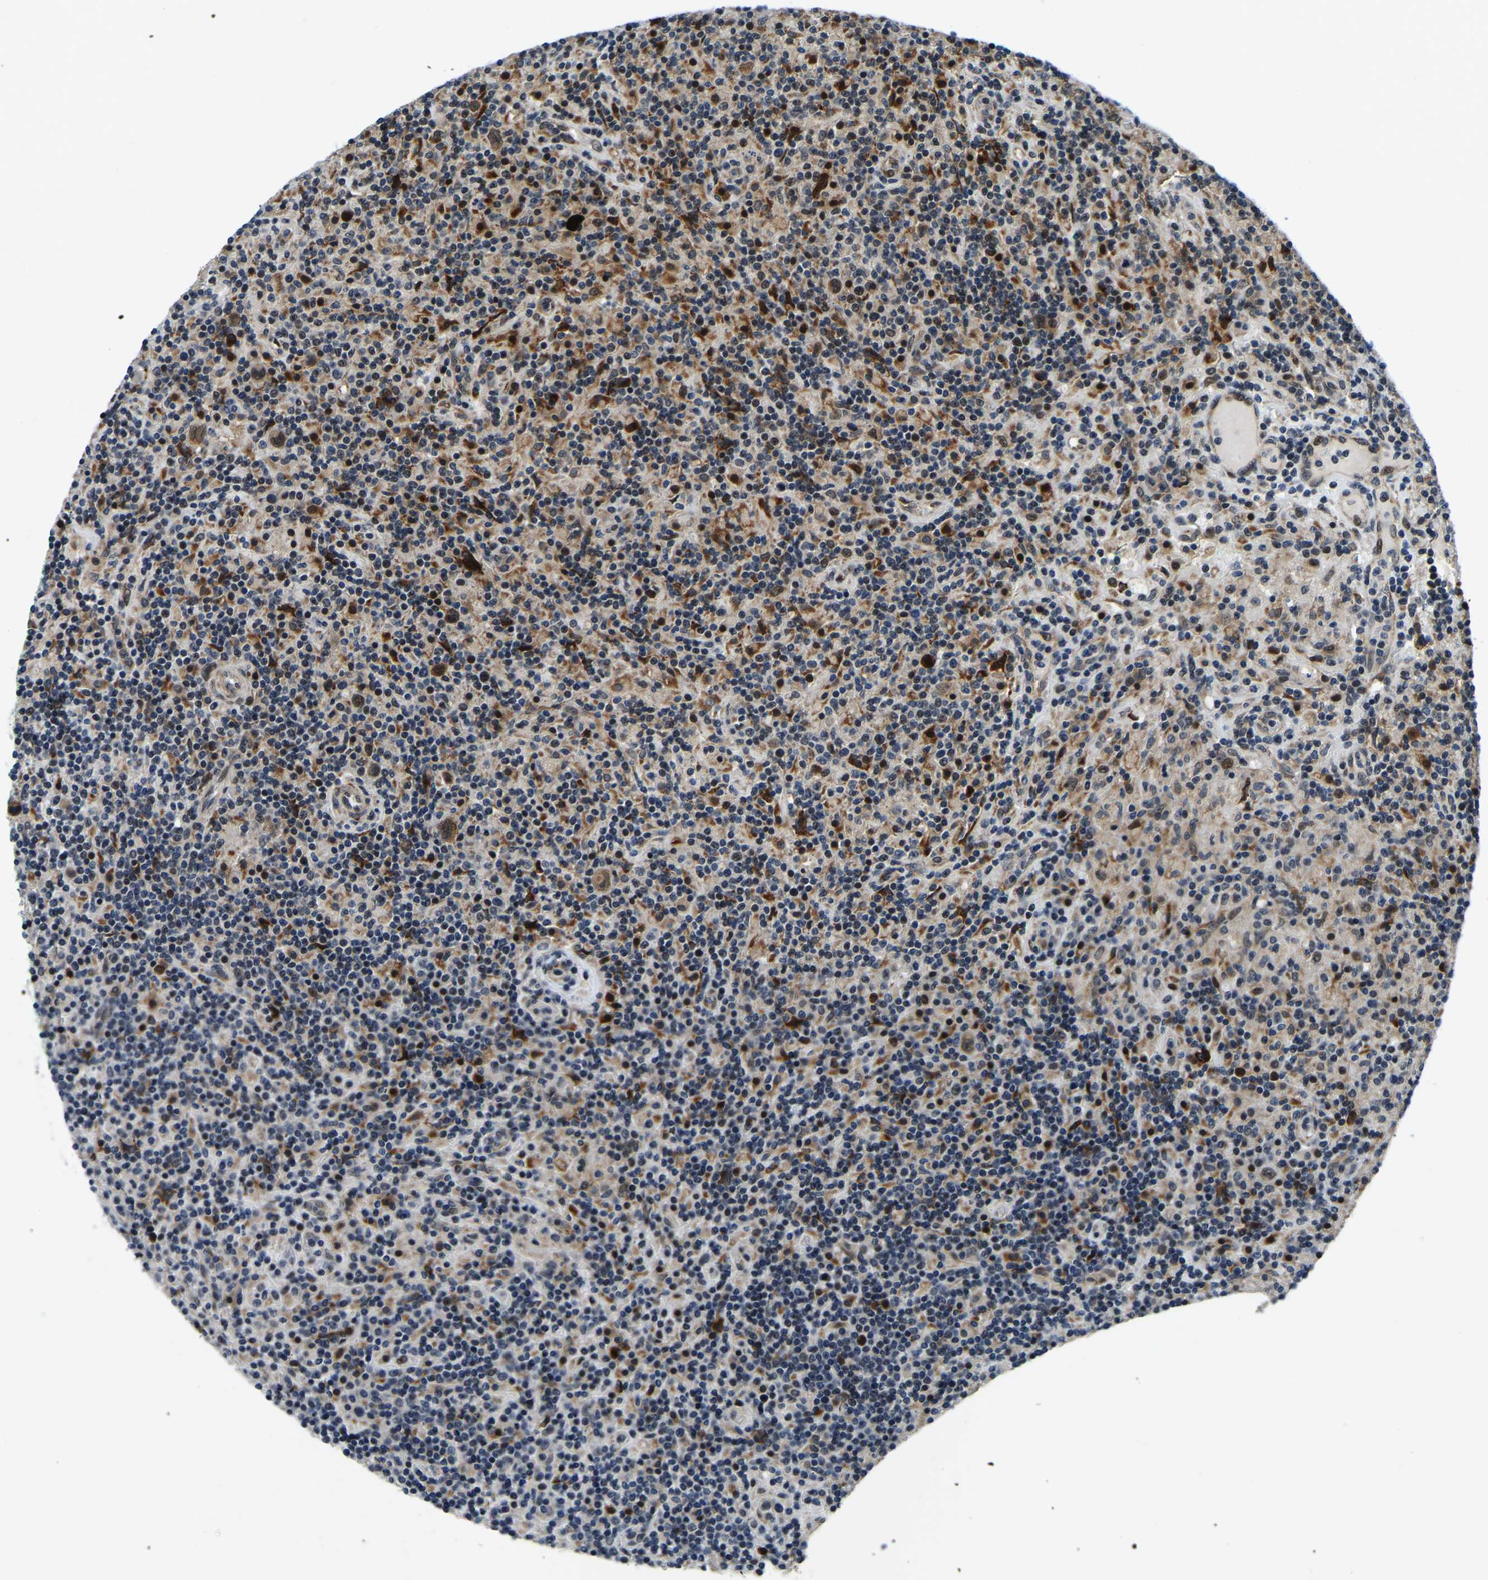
{"staining": {"intensity": "moderate", "quantity": ">75%", "location": "cytoplasmic/membranous,nuclear"}, "tissue": "lymphoma", "cell_type": "Tumor cells", "image_type": "cancer", "snomed": [{"axis": "morphology", "description": "Hodgkin's disease, NOS"}, {"axis": "topography", "description": "Lymph node"}], "caption": "Protein expression analysis of Hodgkin's disease reveals moderate cytoplasmic/membranous and nuclear staining in approximately >75% of tumor cells. (Stains: DAB (3,3'-diaminobenzidine) in brown, nuclei in blue, Microscopy: brightfield microscopy at high magnification).", "gene": "ING2", "patient": {"sex": "male", "age": 70}}